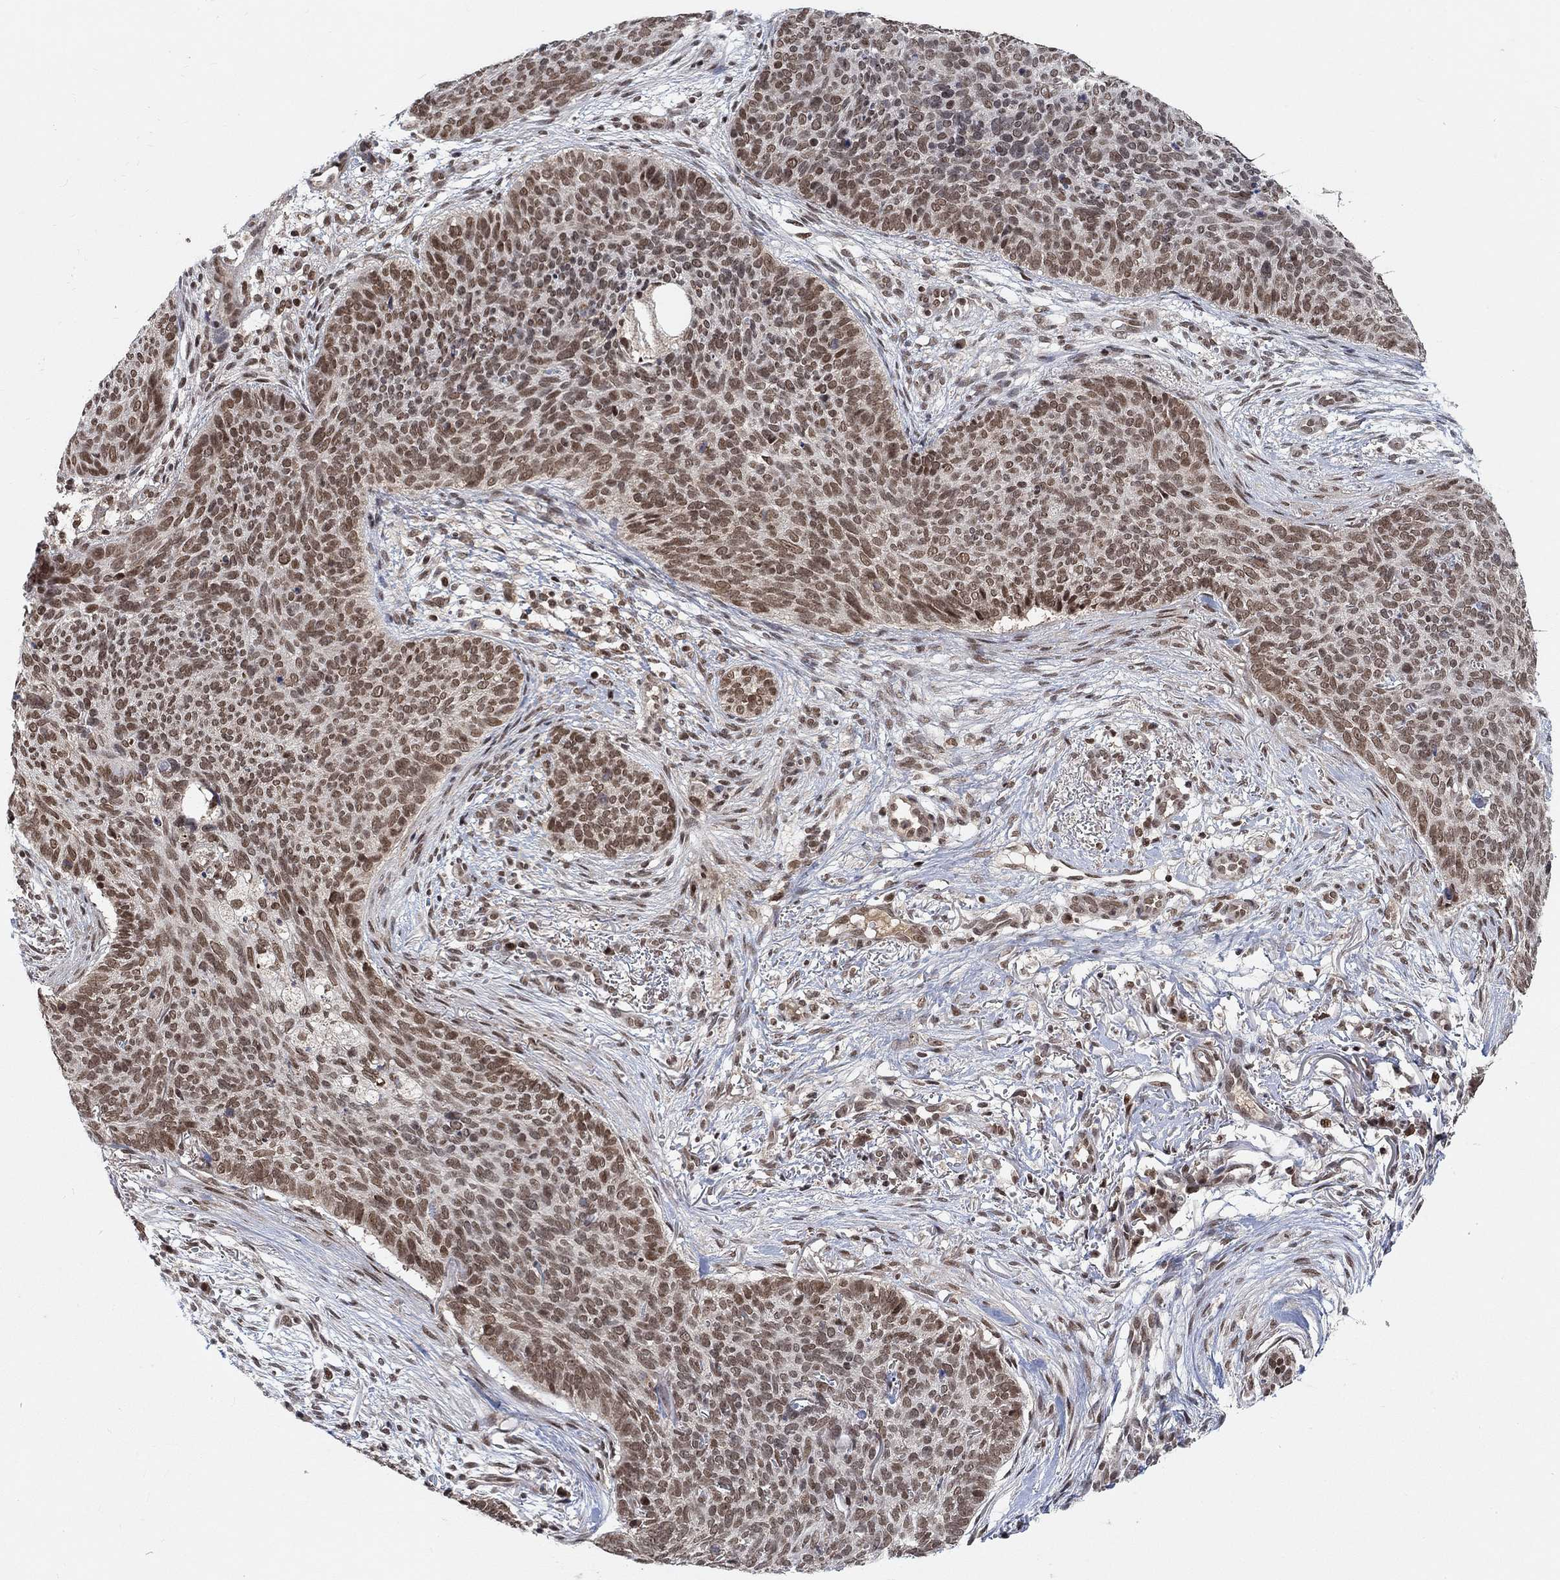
{"staining": {"intensity": "moderate", "quantity": ">75%", "location": "nuclear"}, "tissue": "skin cancer", "cell_type": "Tumor cells", "image_type": "cancer", "snomed": [{"axis": "morphology", "description": "Basal cell carcinoma"}, {"axis": "topography", "description": "Skin"}], "caption": "Protein expression by immunohistochemistry (IHC) displays moderate nuclear positivity in approximately >75% of tumor cells in skin cancer (basal cell carcinoma).", "gene": "THAP8", "patient": {"sex": "male", "age": 64}}